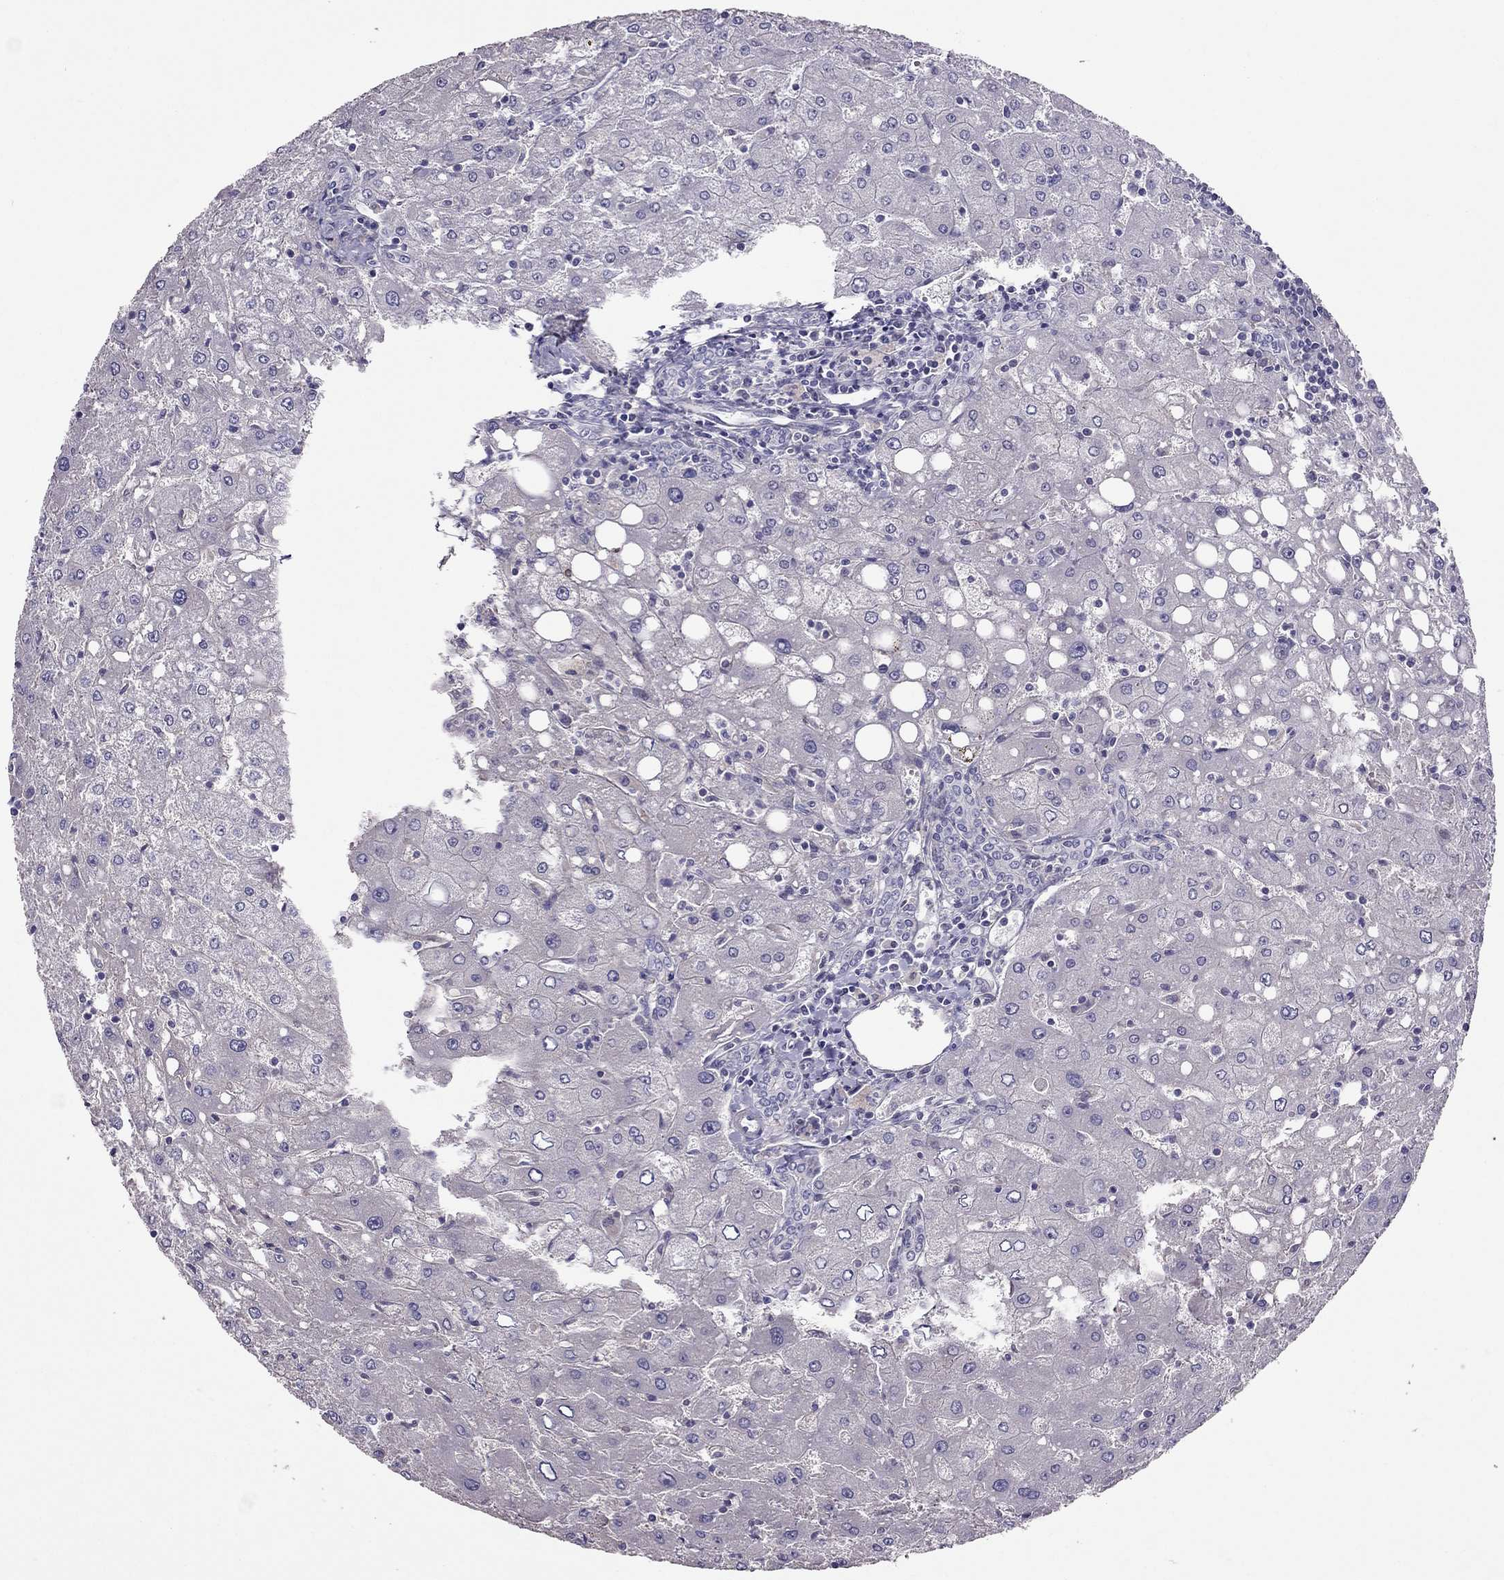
{"staining": {"intensity": "negative", "quantity": "none", "location": "none"}, "tissue": "liver", "cell_type": "Cholangiocytes", "image_type": "normal", "snomed": [{"axis": "morphology", "description": "Normal tissue, NOS"}, {"axis": "topography", "description": "Liver"}], "caption": "Human liver stained for a protein using immunohistochemistry displays no staining in cholangiocytes.", "gene": "LRRC46", "patient": {"sex": "female", "age": 53}}